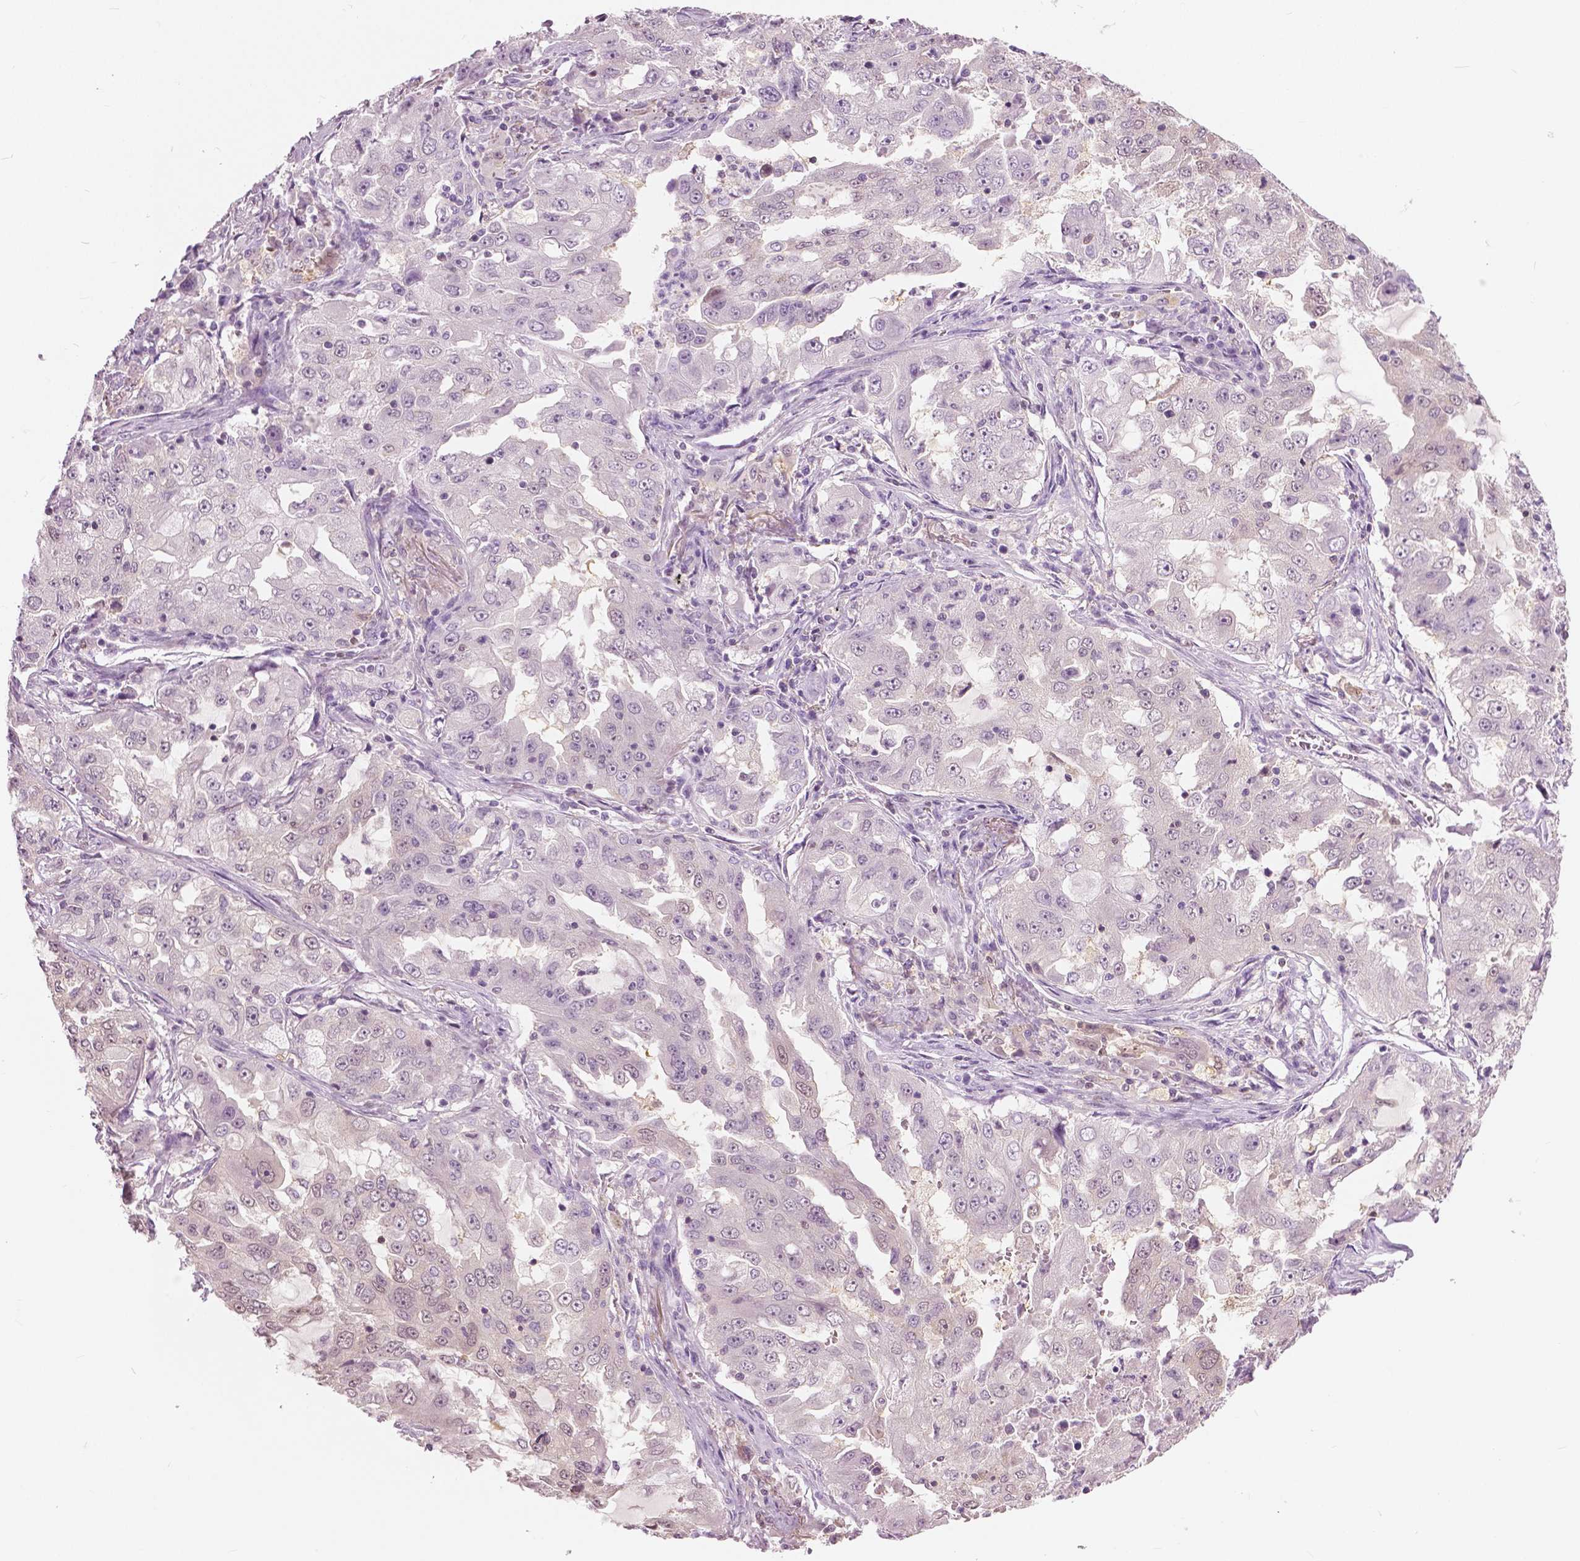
{"staining": {"intensity": "negative", "quantity": "none", "location": "none"}, "tissue": "lung cancer", "cell_type": "Tumor cells", "image_type": "cancer", "snomed": [{"axis": "morphology", "description": "Adenocarcinoma, NOS"}, {"axis": "topography", "description": "Lung"}], "caption": "Lung adenocarcinoma was stained to show a protein in brown. There is no significant positivity in tumor cells.", "gene": "GALM", "patient": {"sex": "female", "age": 61}}